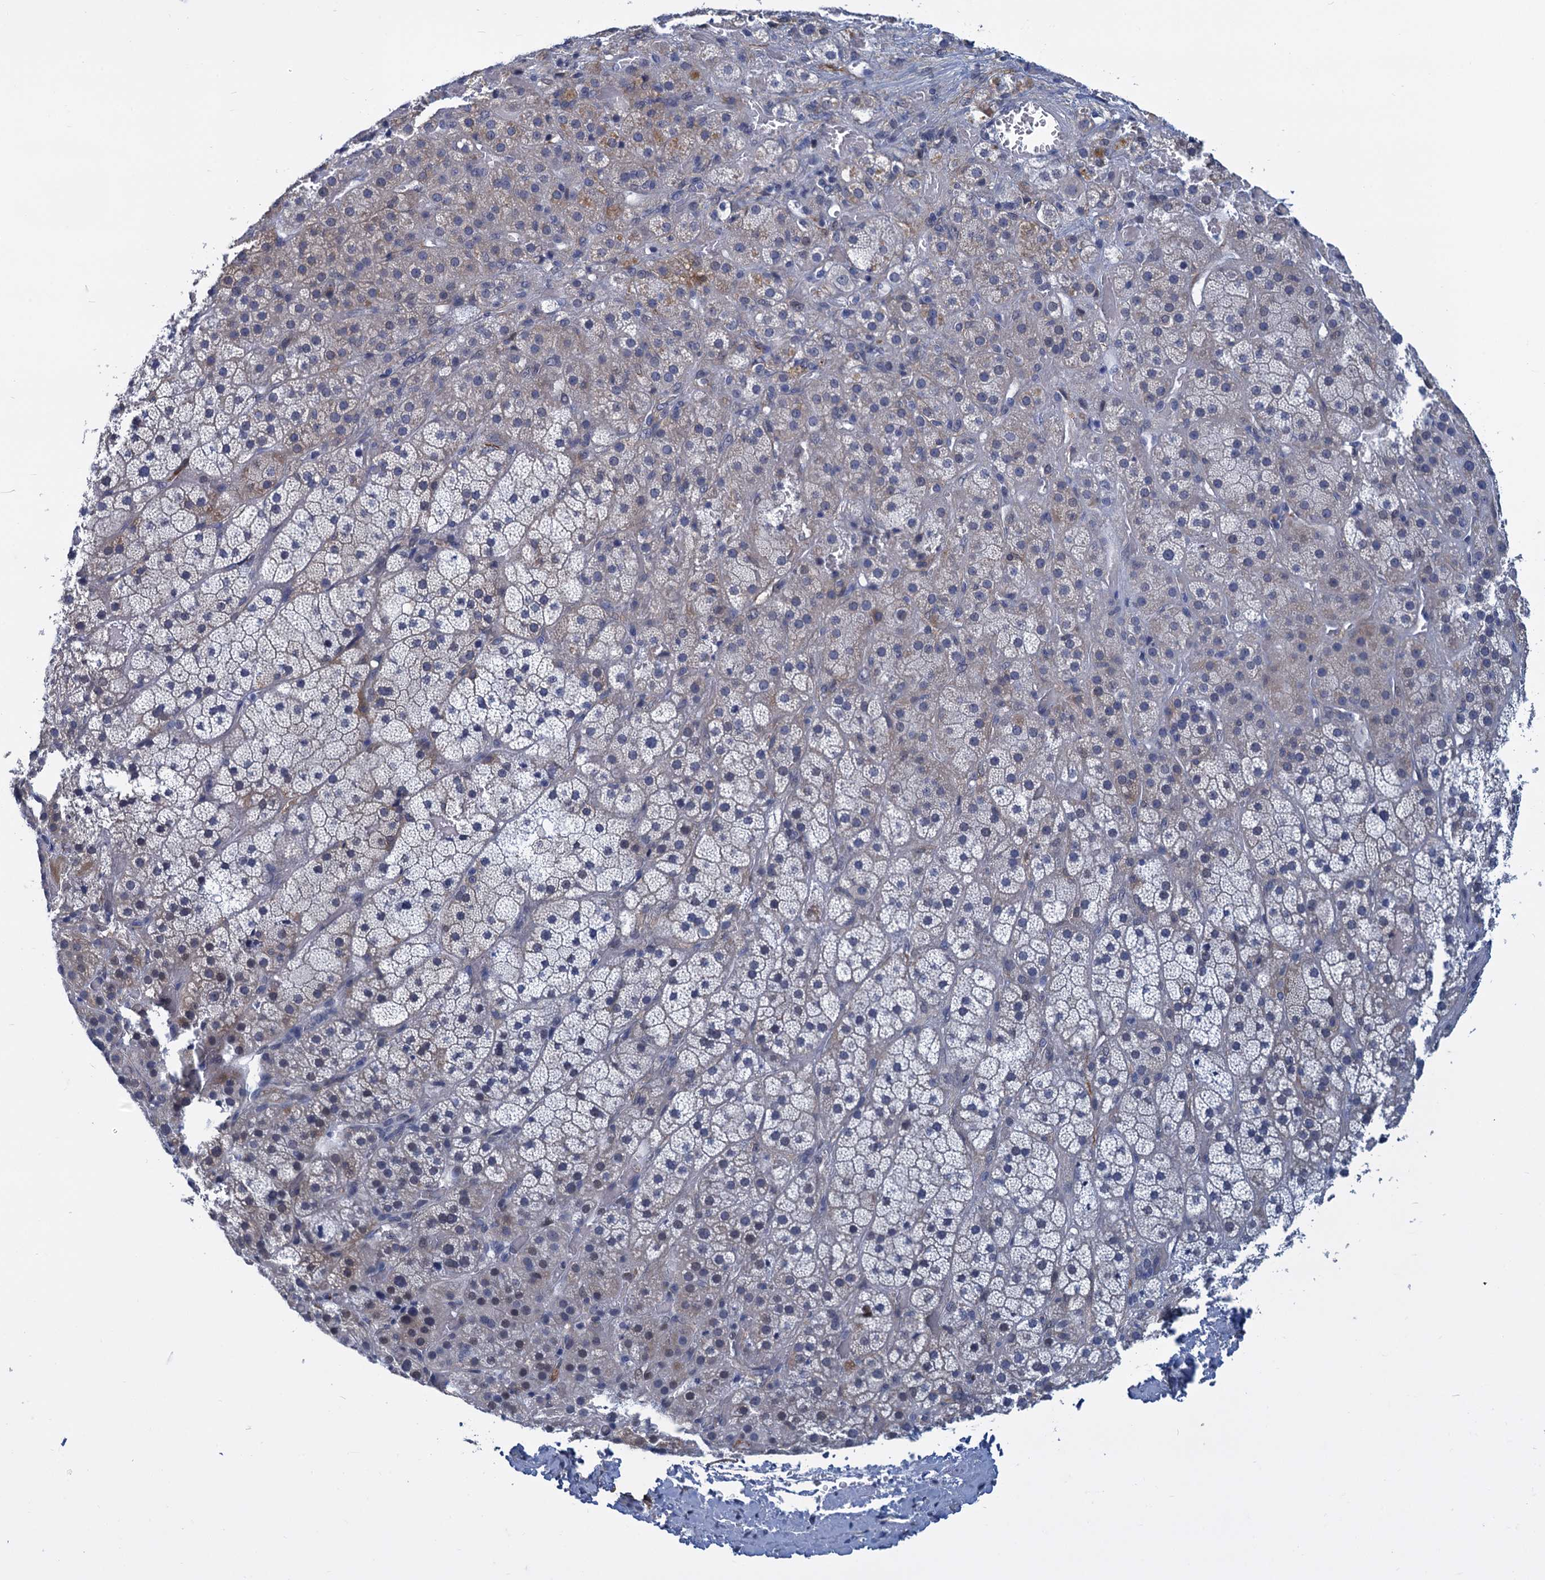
{"staining": {"intensity": "moderate", "quantity": "<25%", "location": "cytoplasmic/membranous,nuclear"}, "tissue": "adrenal gland", "cell_type": "Glandular cells", "image_type": "normal", "snomed": [{"axis": "morphology", "description": "Normal tissue, NOS"}, {"axis": "topography", "description": "Adrenal gland"}], "caption": "A high-resolution image shows immunohistochemistry (IHC) staining of normal adrenal gland, which demonstrates moderate cytoplasmic/membranous,nuclear positivity in about <25% of glandular cells.", "gene": "GINS3", "patient": {"sex": "male", "age": 57}}